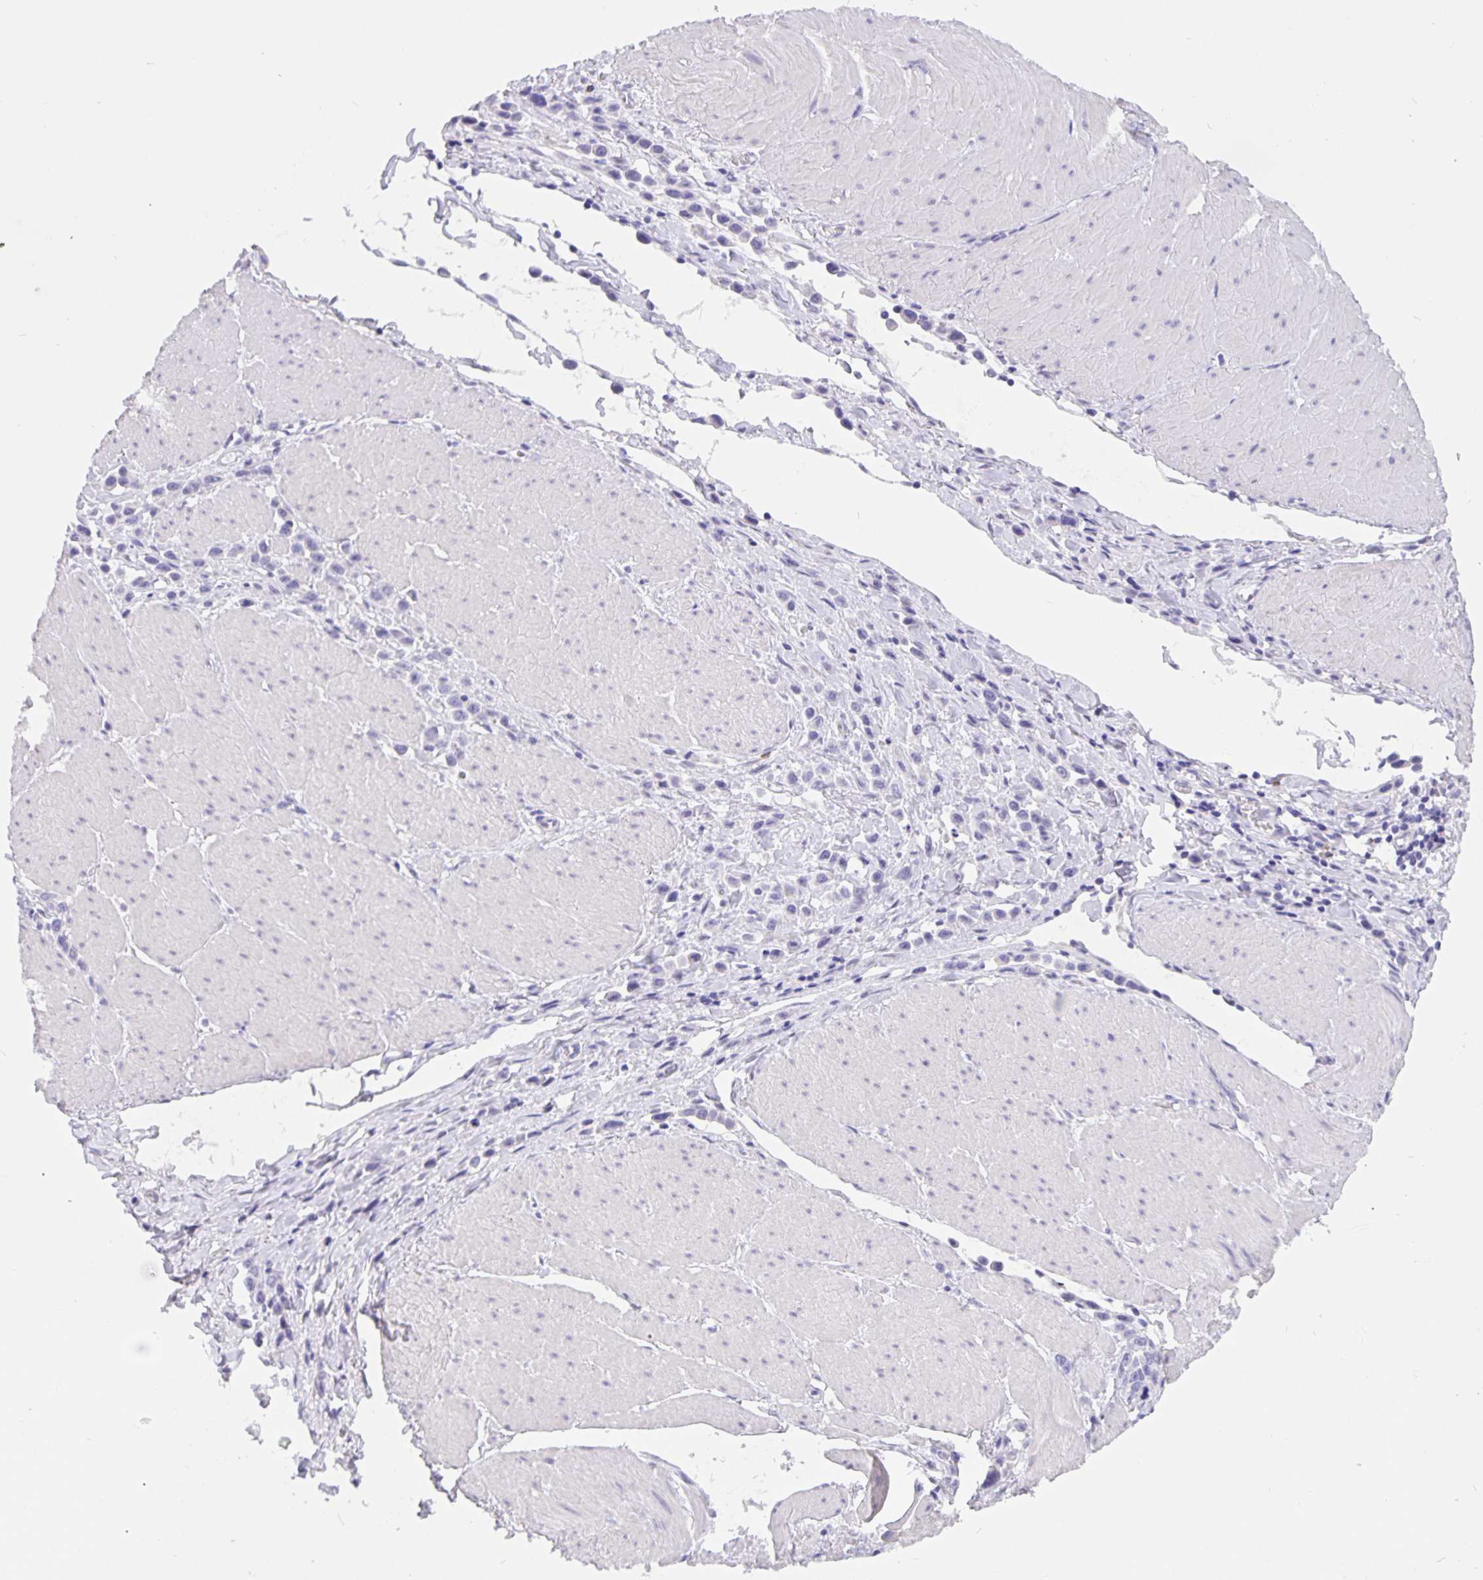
{"staining": {"intensity": "negative", "quantity": "none", "location": "none"}, "tissue": "stomach cancer", "cell_type": "Tumor cells", "image_type": "cancer", "snomed": [{"axis": "morphology", "description": "Adenocarcinoma, NOS"}, {"axis": "topography", "description": "Stomach"}], "caption": "This is a image of IHC staining of stomach adenocarcinoma, which shows no expression in tumor cells.", "gene": "ERMN", "patient": {"sex": "male", "age": 47}}